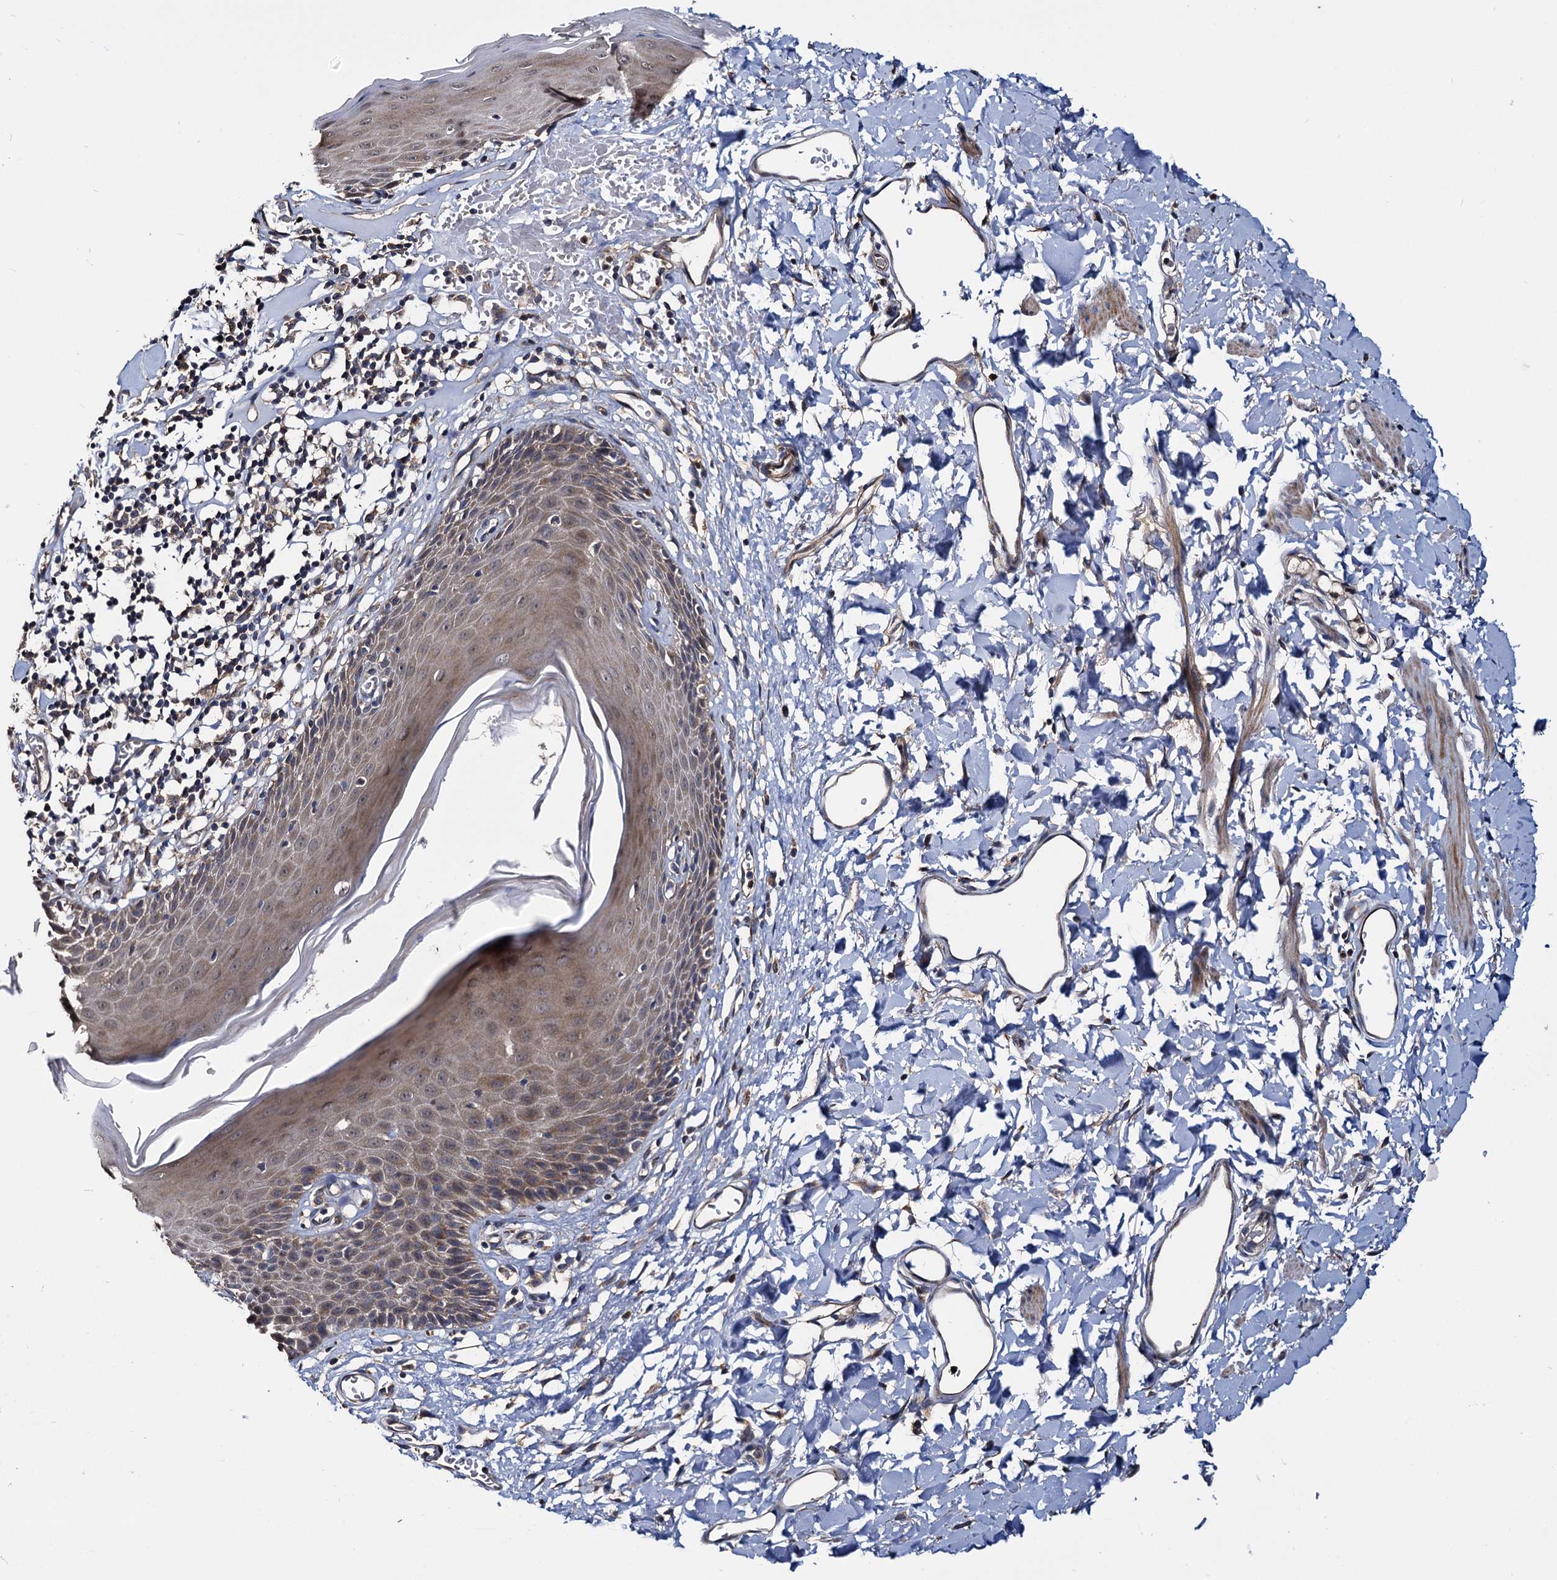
{"staining": {"intensity": "moderate", "quantity": ">75%", "location": "cytoplasmic/membranous"}, "tissue": "skin", "cell_type": "Epidermal cells", "image_type": "normal", "snomed": [{"axis": "morphology", "description": "Normal tissue, NOS"}, {"axis": "topography", "description": "Vulva"}], "caption": "An IHC micrograph of normal tissue is shown. Protein staining in brown highlights moderate cytoplasmic/membranous positivity in skin within epidermal cells.", "gene": "CEP192", "patient": {"sex": "female", "age": 68}}